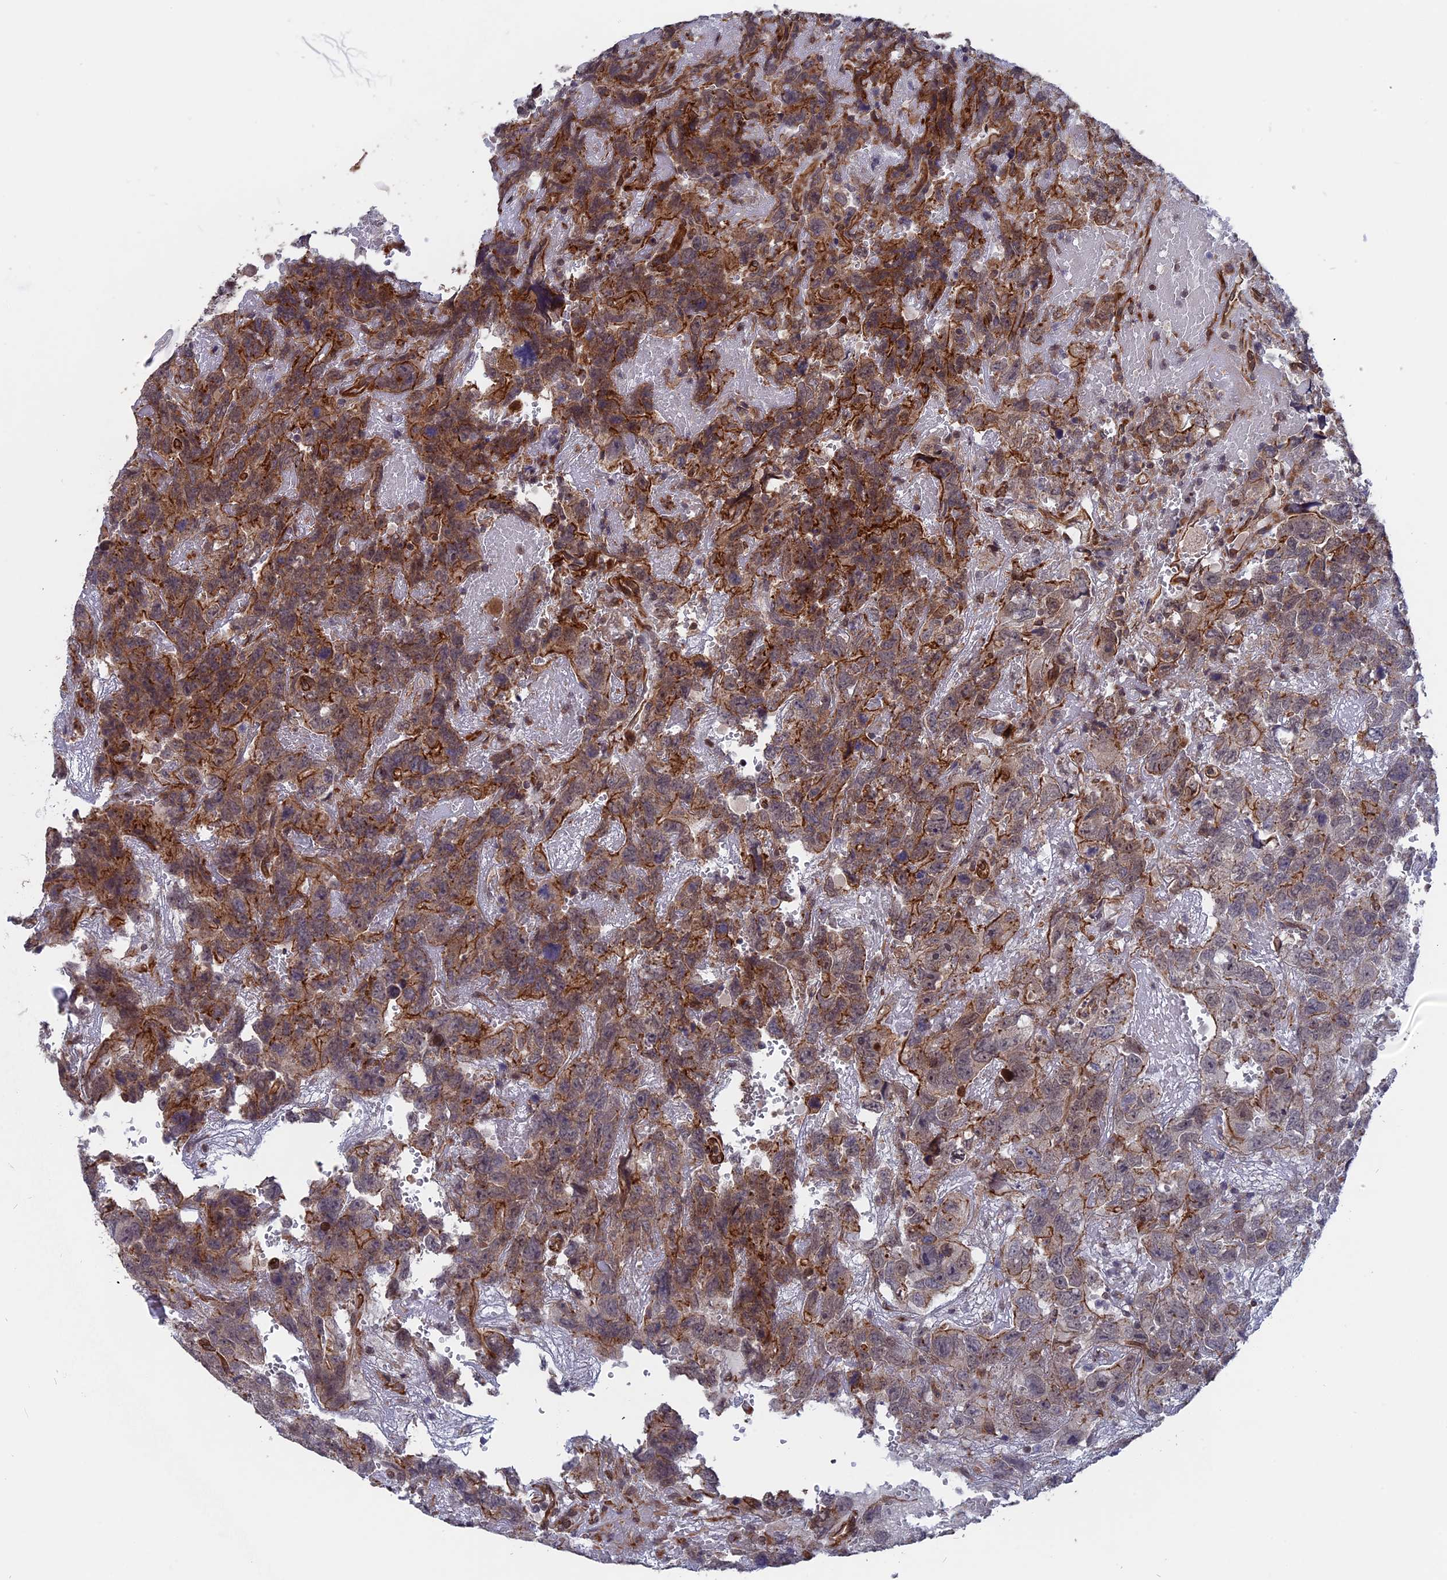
{"staining": {"intensity": "moderate", "quantity": "25%-75%", "location": "cytoplasmic/membranous,nuclear"}, "tissue": "testis cancer", "cell_type": "Tumor cells", "image_type": "cancer", "snomed": [{"axis": "morphology", "description": "Carcinoma, Embryonal, NOS"}, {"axis": "topography", "description": "Testis"}], "caption": "Immunohistochemical staining of testis cancer (embryonal carcinoma) exhibits medium levels of moderate cytoplasmic/membranous and nuclear expression in about 25%-75% of tumor cells. Nuclei are stained in blue.", "gene": "NOSIP", "patient": {"sex": "male", "age": 45}}